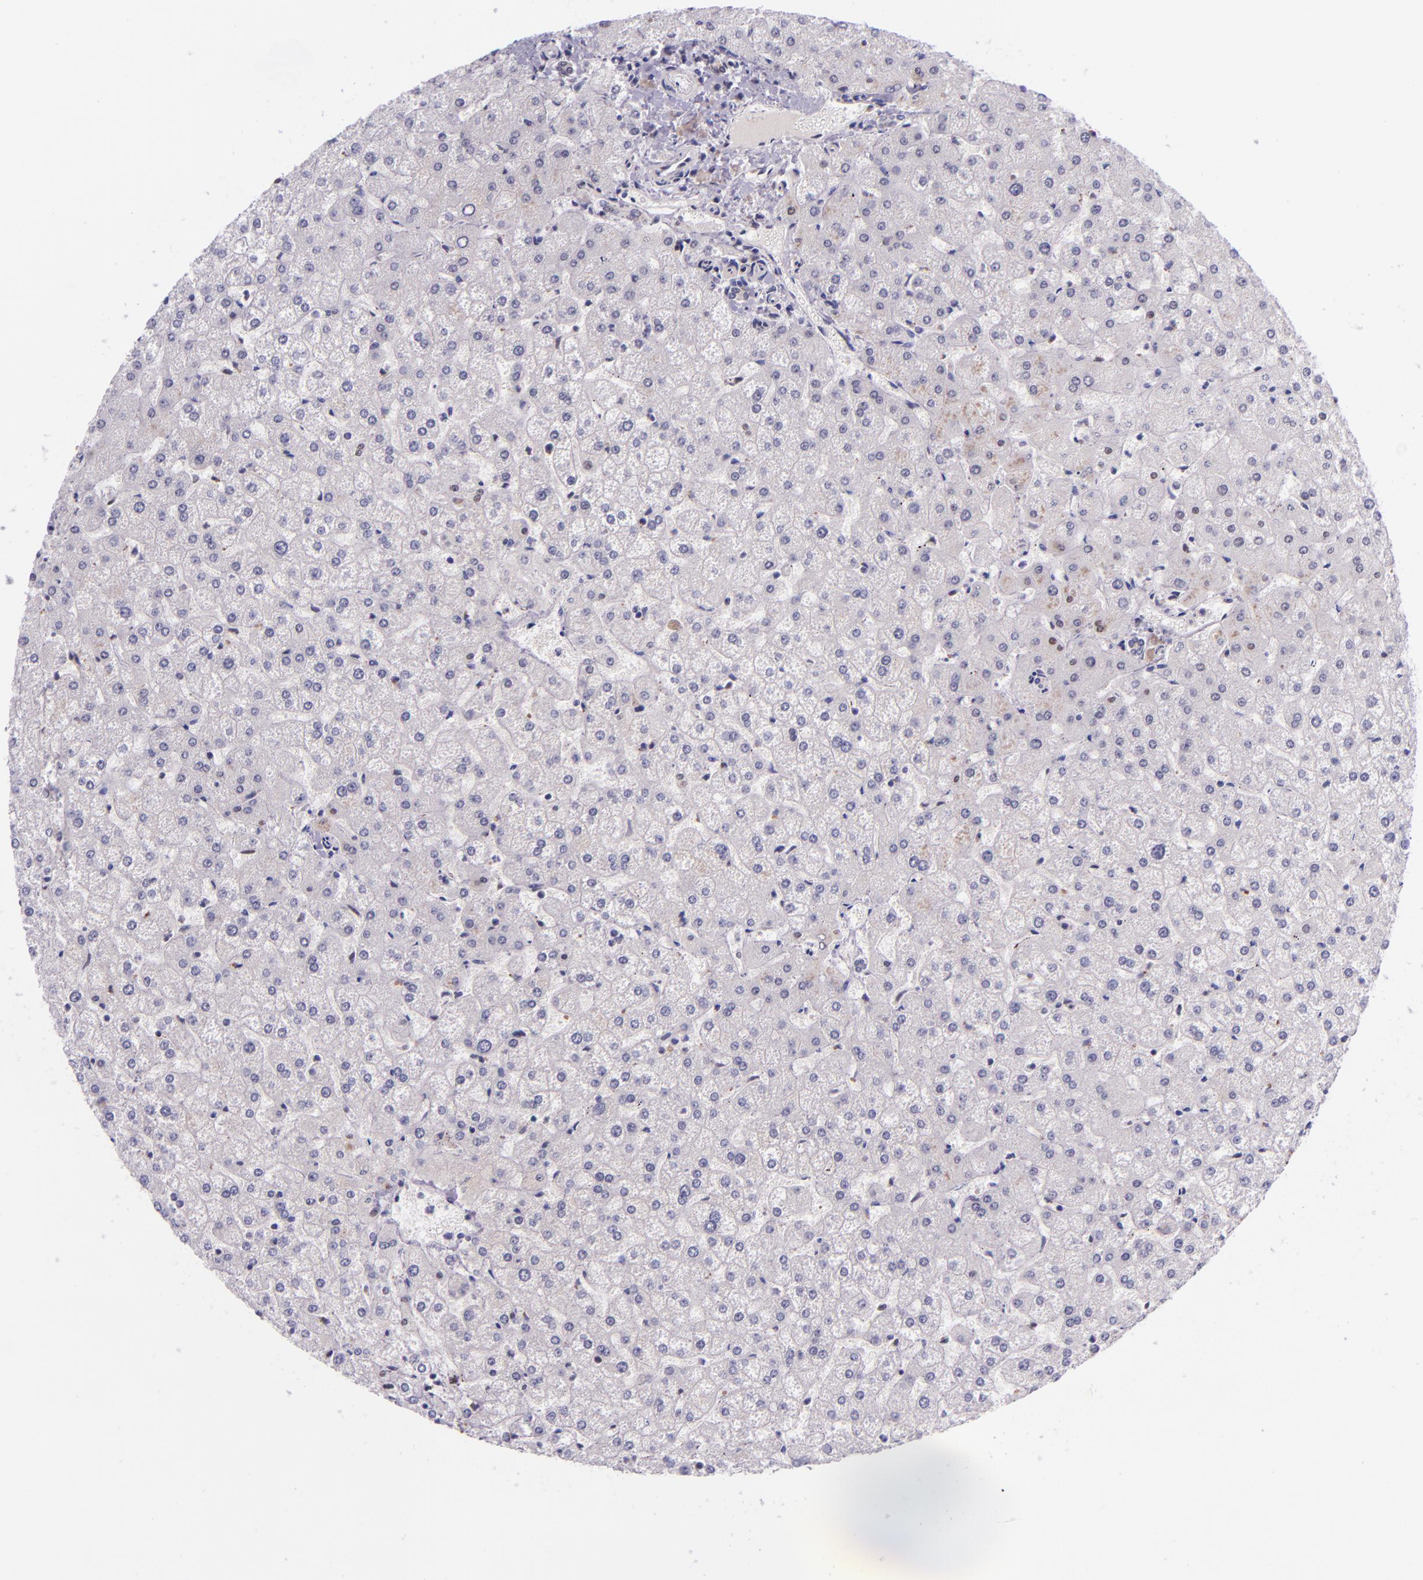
{"staining": {"intensity": "weak", "quantity": "<25%", "location": "nuclear"}, "tissue": "liver", "cell_type": "Cholangiocytes", "image_type": "normal", "snomed": [{"axis": "morphology", "description": "Normal tissue, NOS"}, {"axis": "topography", "description": "Liver"}], "caption": "The micrograph demonstrates no significant staining in cholangiocytes of liver.", "gene": "GPKOW", "patient": {"sex": "female", "age": 32}}